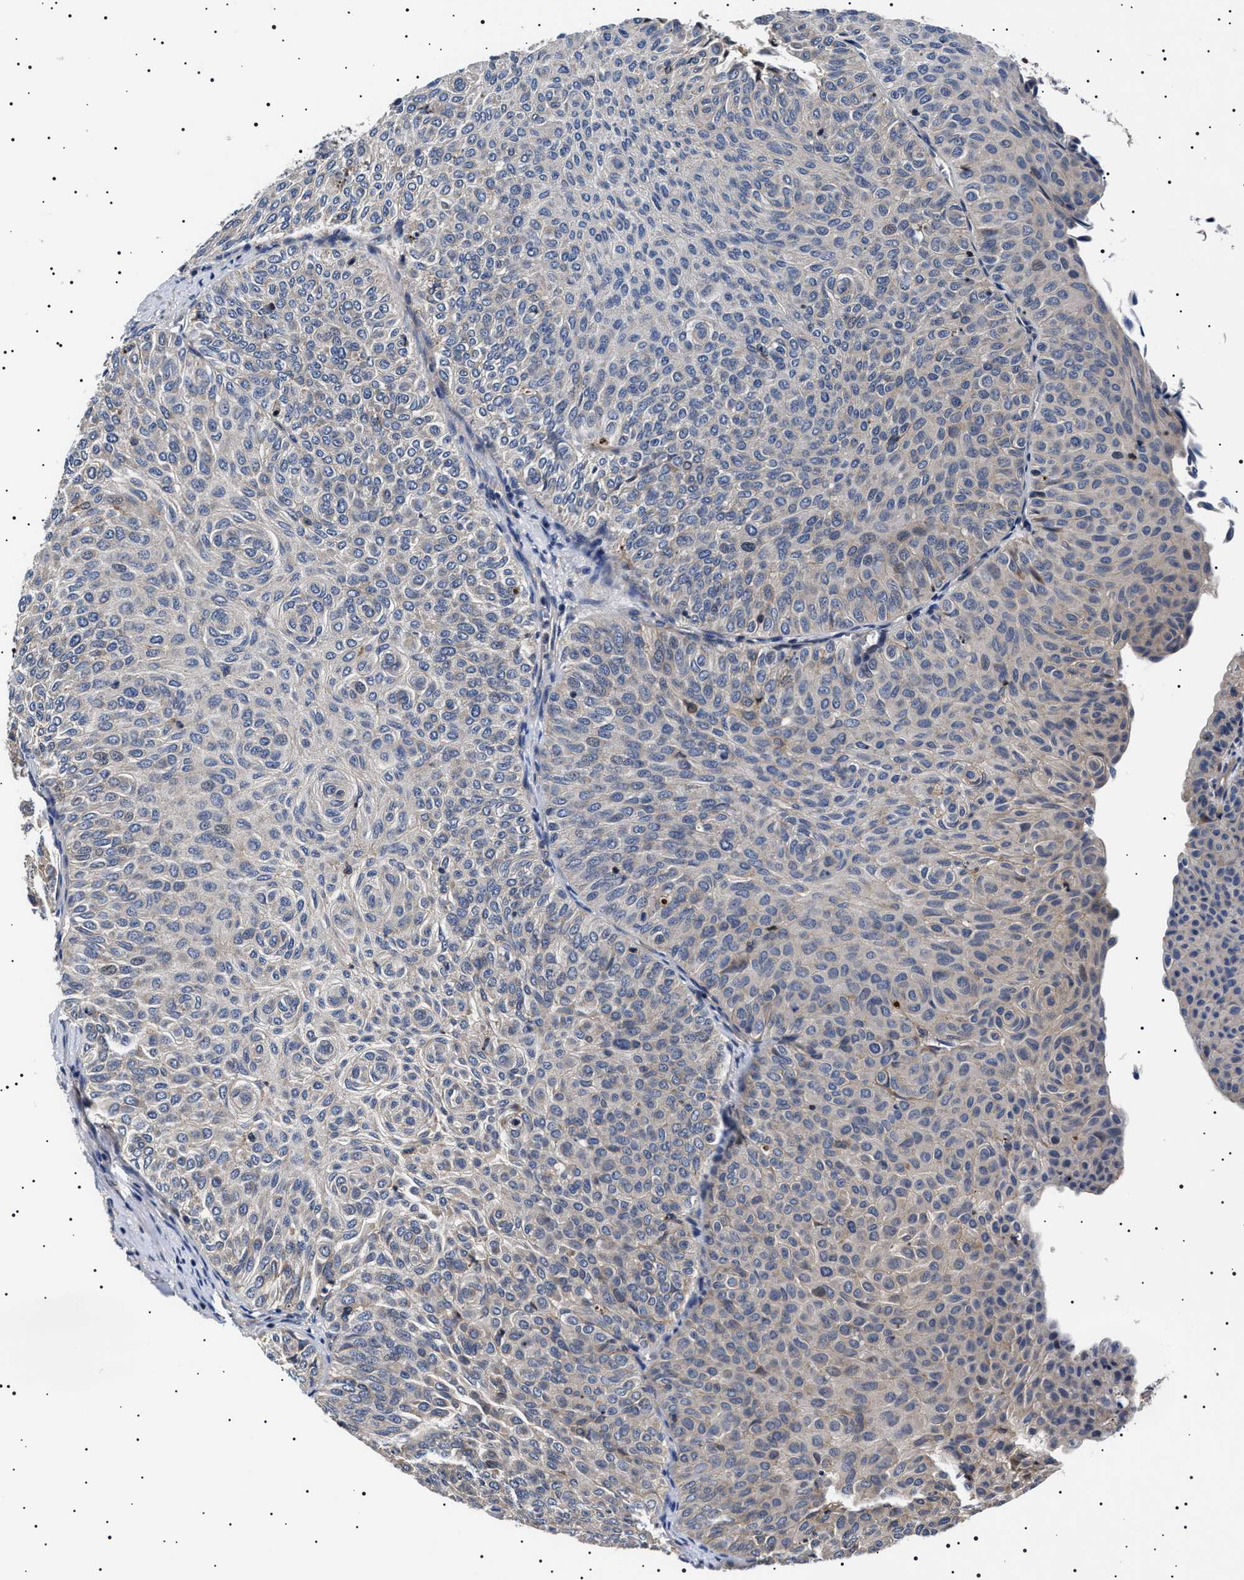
{"staining": {"intensity": "negative", "quantity": "none", "location": "none"}, "tissue": "urothelial cancer", "cell_type": "Tumor cells", "image_type": "cancer", "snomed": [{"axis": "morphology", "description": "Urothelial carcinoma, Low grade"}, {"axis": "topography", "description": "Urinary bladder"}], "caption": "The photomicrograph exhibits no significant staining in tumor cells of low-grade urothelial carcinoma.", "gene": "SLC4A7", "patient": {"sex": "male", "age": 78}}